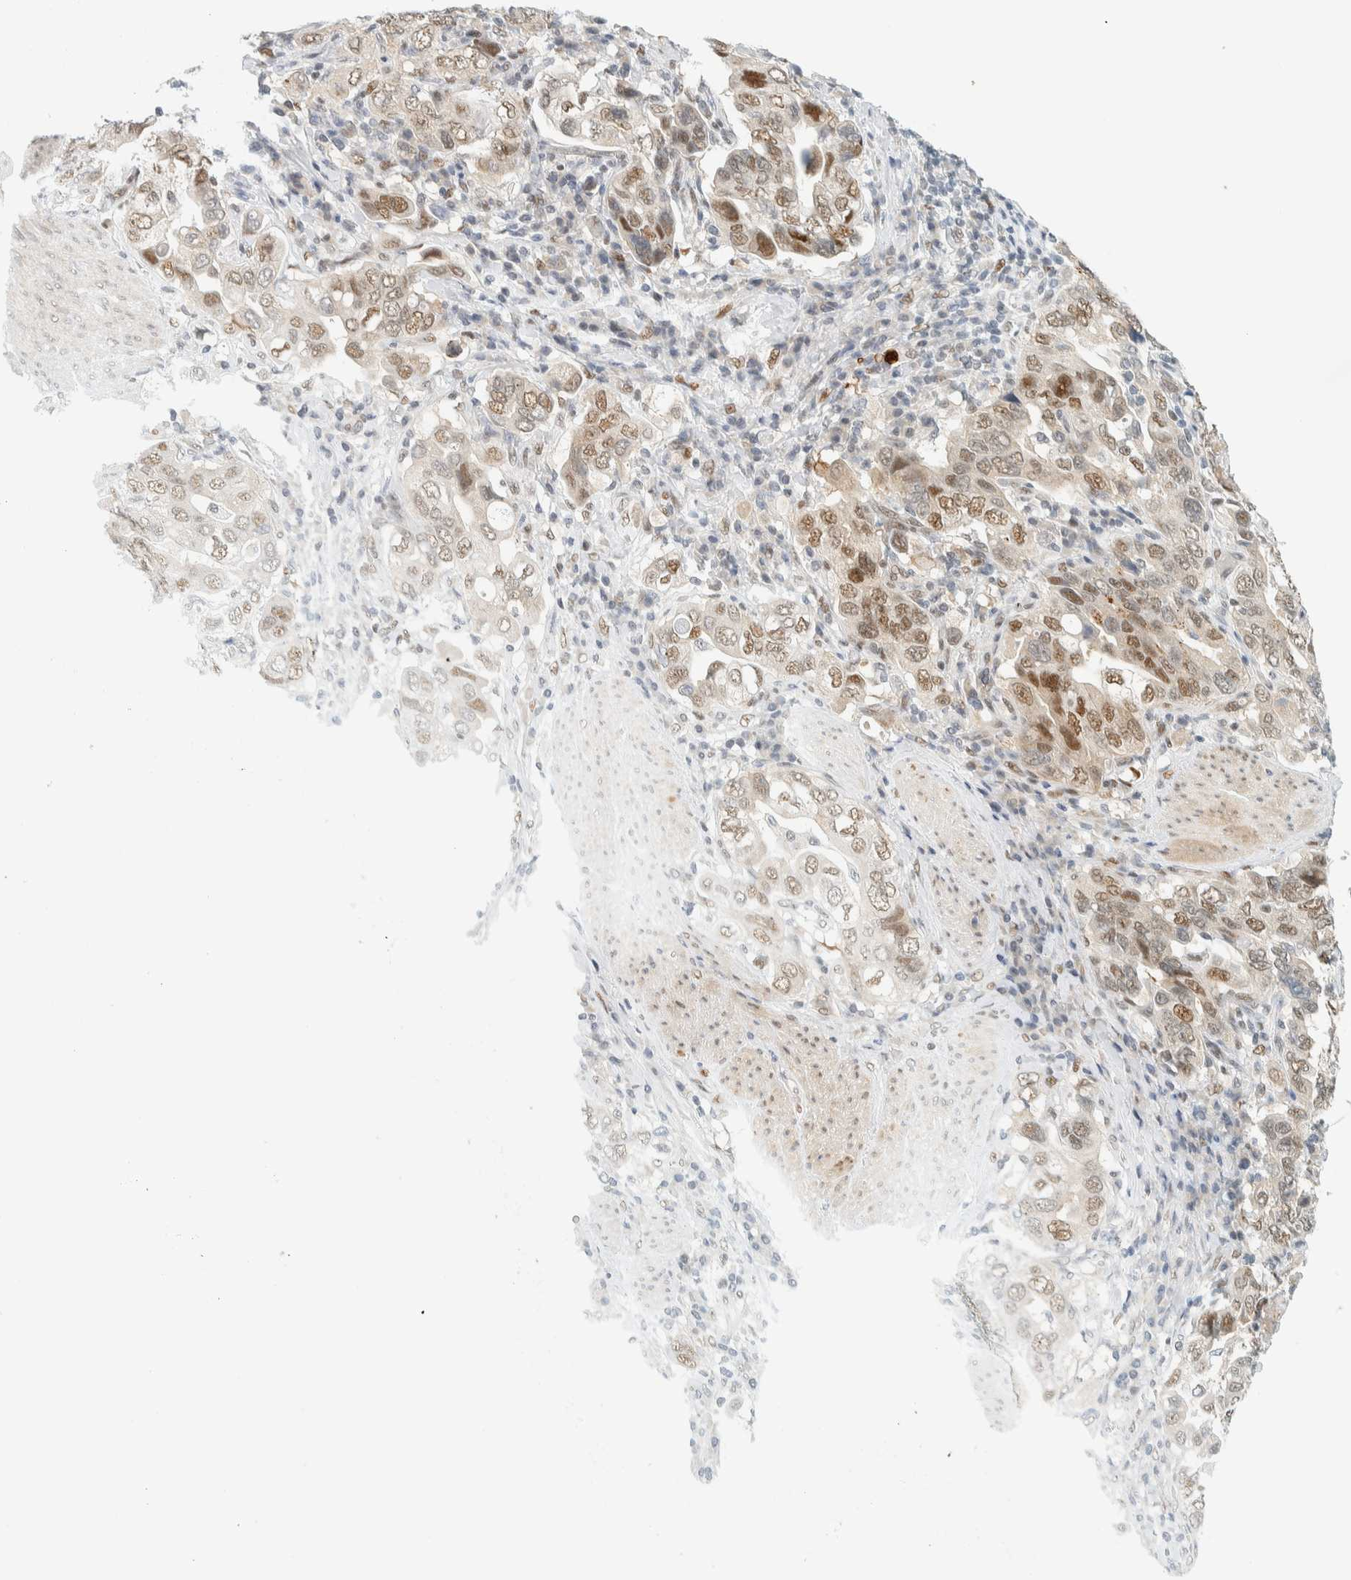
{"staining": {"intensity": "moderate", "quantity": ">75%", "location": "nuclear"}, "tissue": "stomach cancer", "cell_type": "Tumor cells", "image_type": "cancer", "snomed": [{"axis": "morphology", "description": "Adenocarcinoma, NOS"}, {"axis": "topography", "description": "Stomach, upper"}], "caption": "Human stomach cancer (adenocarcinoma) stained with a protein marker displays moderate staining in tumor cells.", "gene": "ZNF683", "patient": {"sex": "male", "age": 62}}